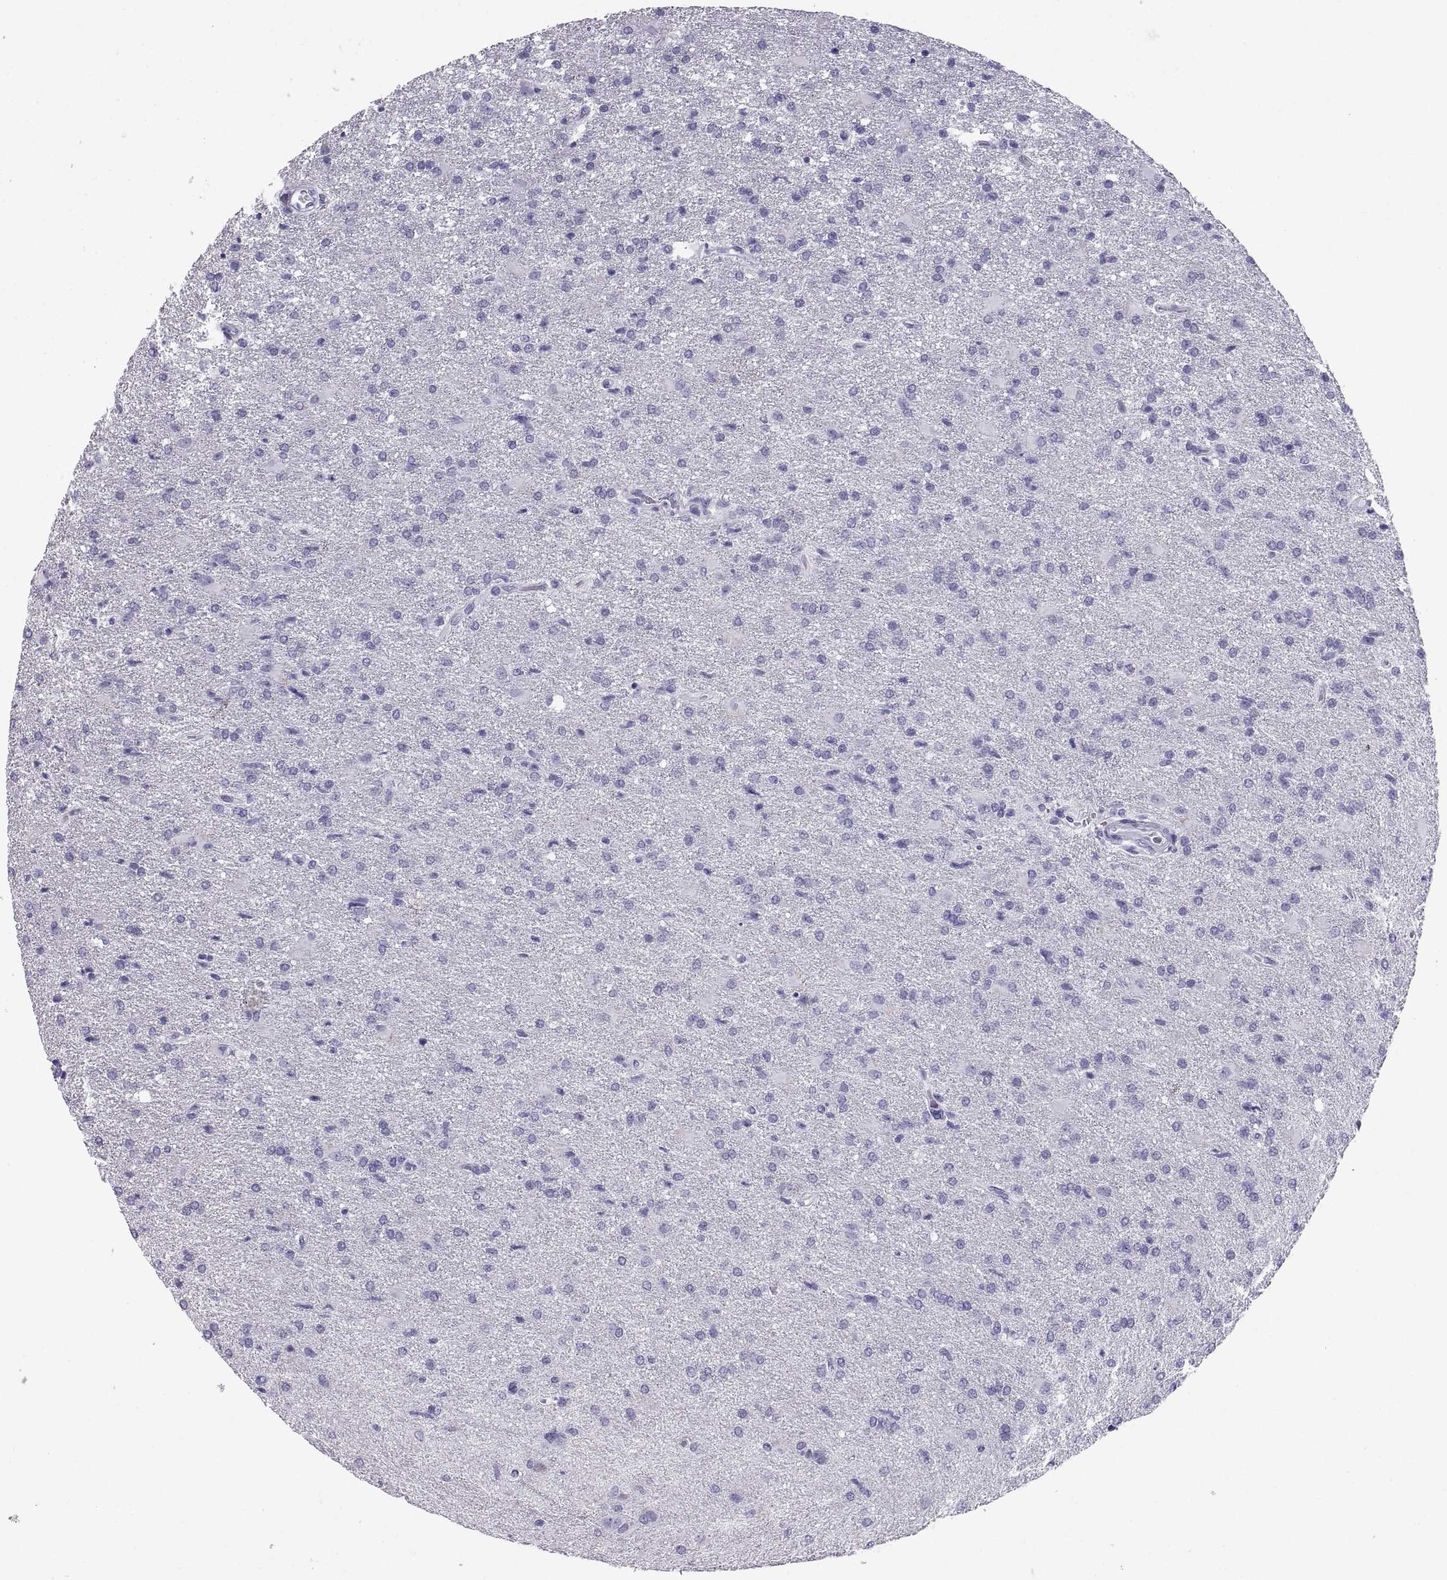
{"staining": {"intensity": "negative", "quantity": "none", "location": "none"}, "tissue": "glioma", "cell_type": "Tumor cells", "image_type": "cancer", "snomed": [{"axis": "morphology", "description": "Glioma, malignant, High grade"}, {"axis": "topography", "description": "Brain"}], "caption": "A high-resolution histopathology image shows immunohistochemistry staining of malignant high-grade glioma, which reveals no significant staining in tumor cells. Nuclei are stained in blue.", "gene": "CT47A10", "patient": {"sex": "male", "age": 68}}